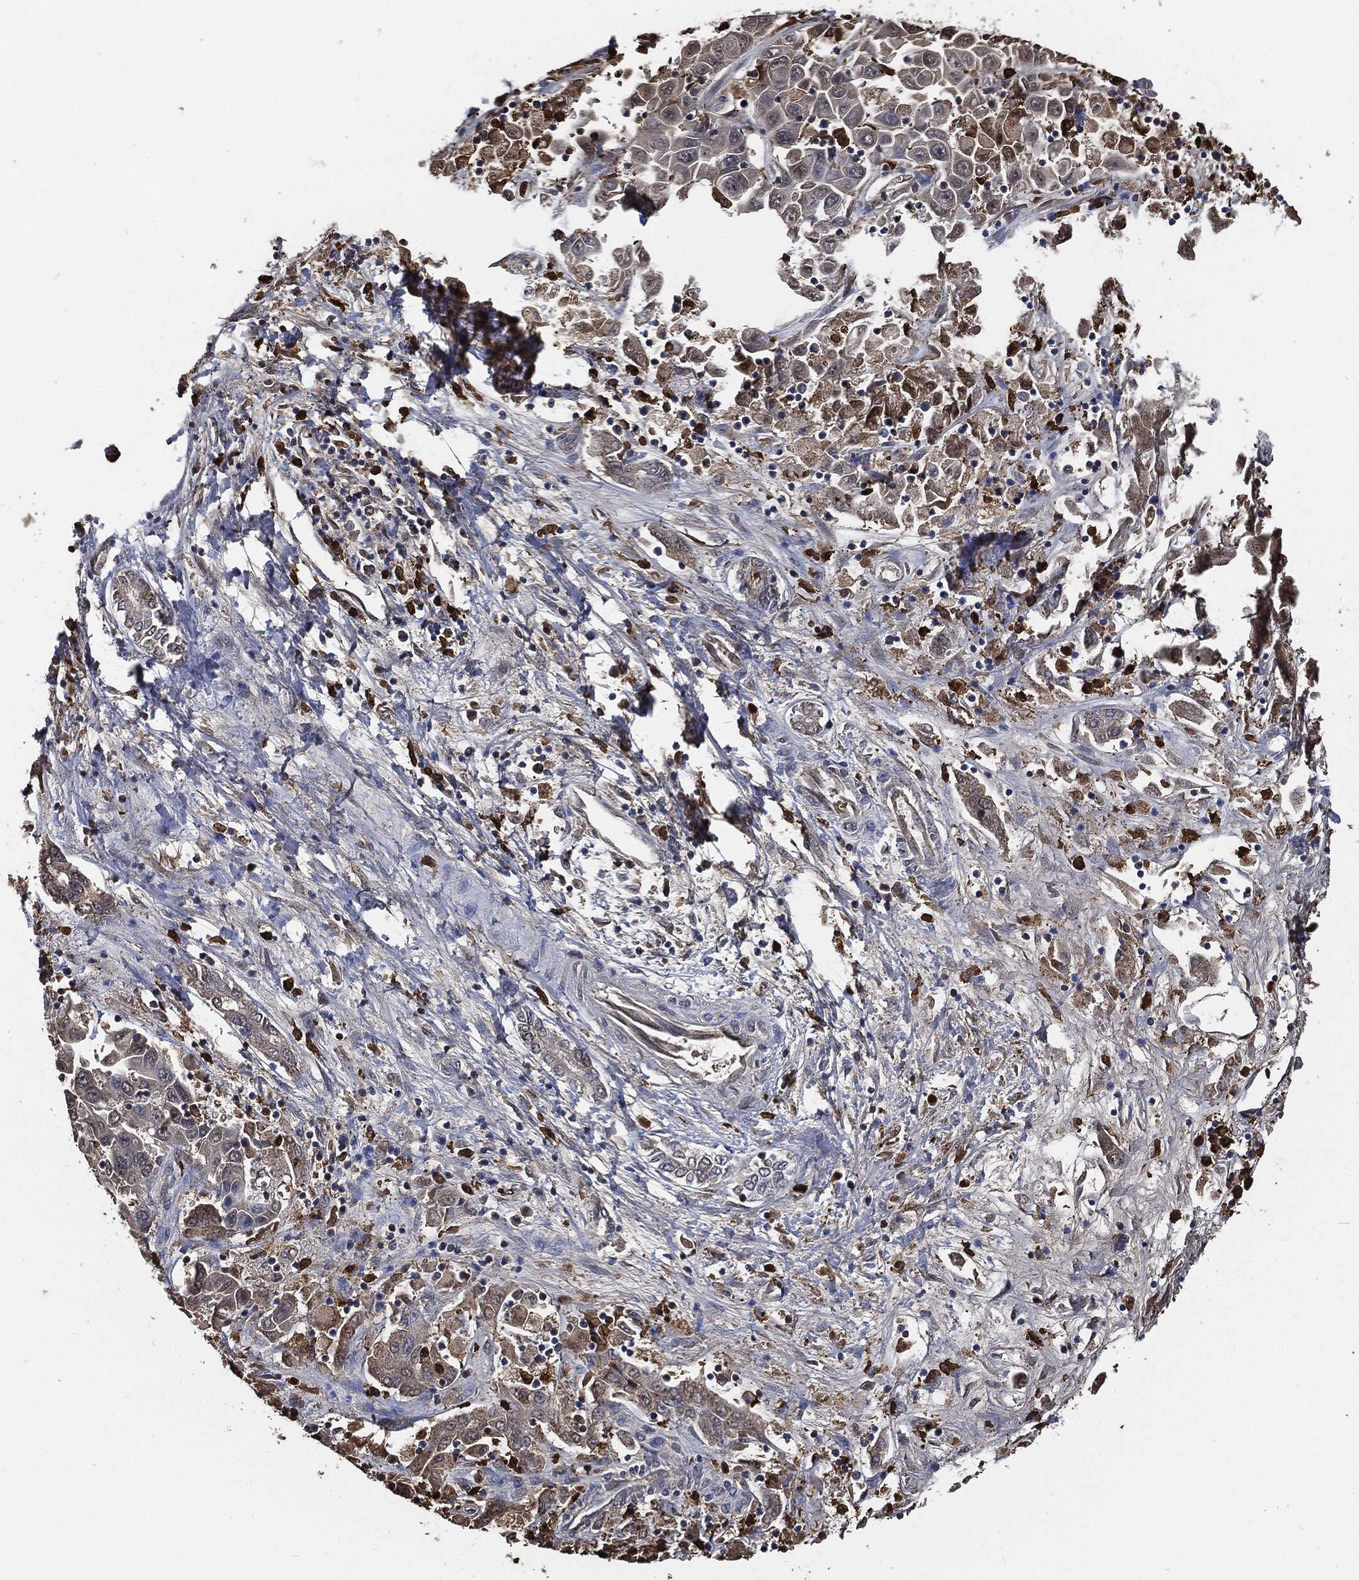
{"staining": {"intensity": "weak", "quantity": "<25%", "location": "cytoplasmic/membranous"}, "tissue": "liver cancer", "cell_type": "Tumor cells", "image_type": "cancer", "snomed": [{"axis": "morphology", "description": "Cholangiocarcinoma"}, {"axis": "topography", "description": "Liver"}], "caption": "Human cholangiocarcinoma (liver) stained for a protein using immunohistochemistry exhibits no positivity in tumor cells.", "gene": "S100A9", "patient": {"sex": "female", "age": 52}}